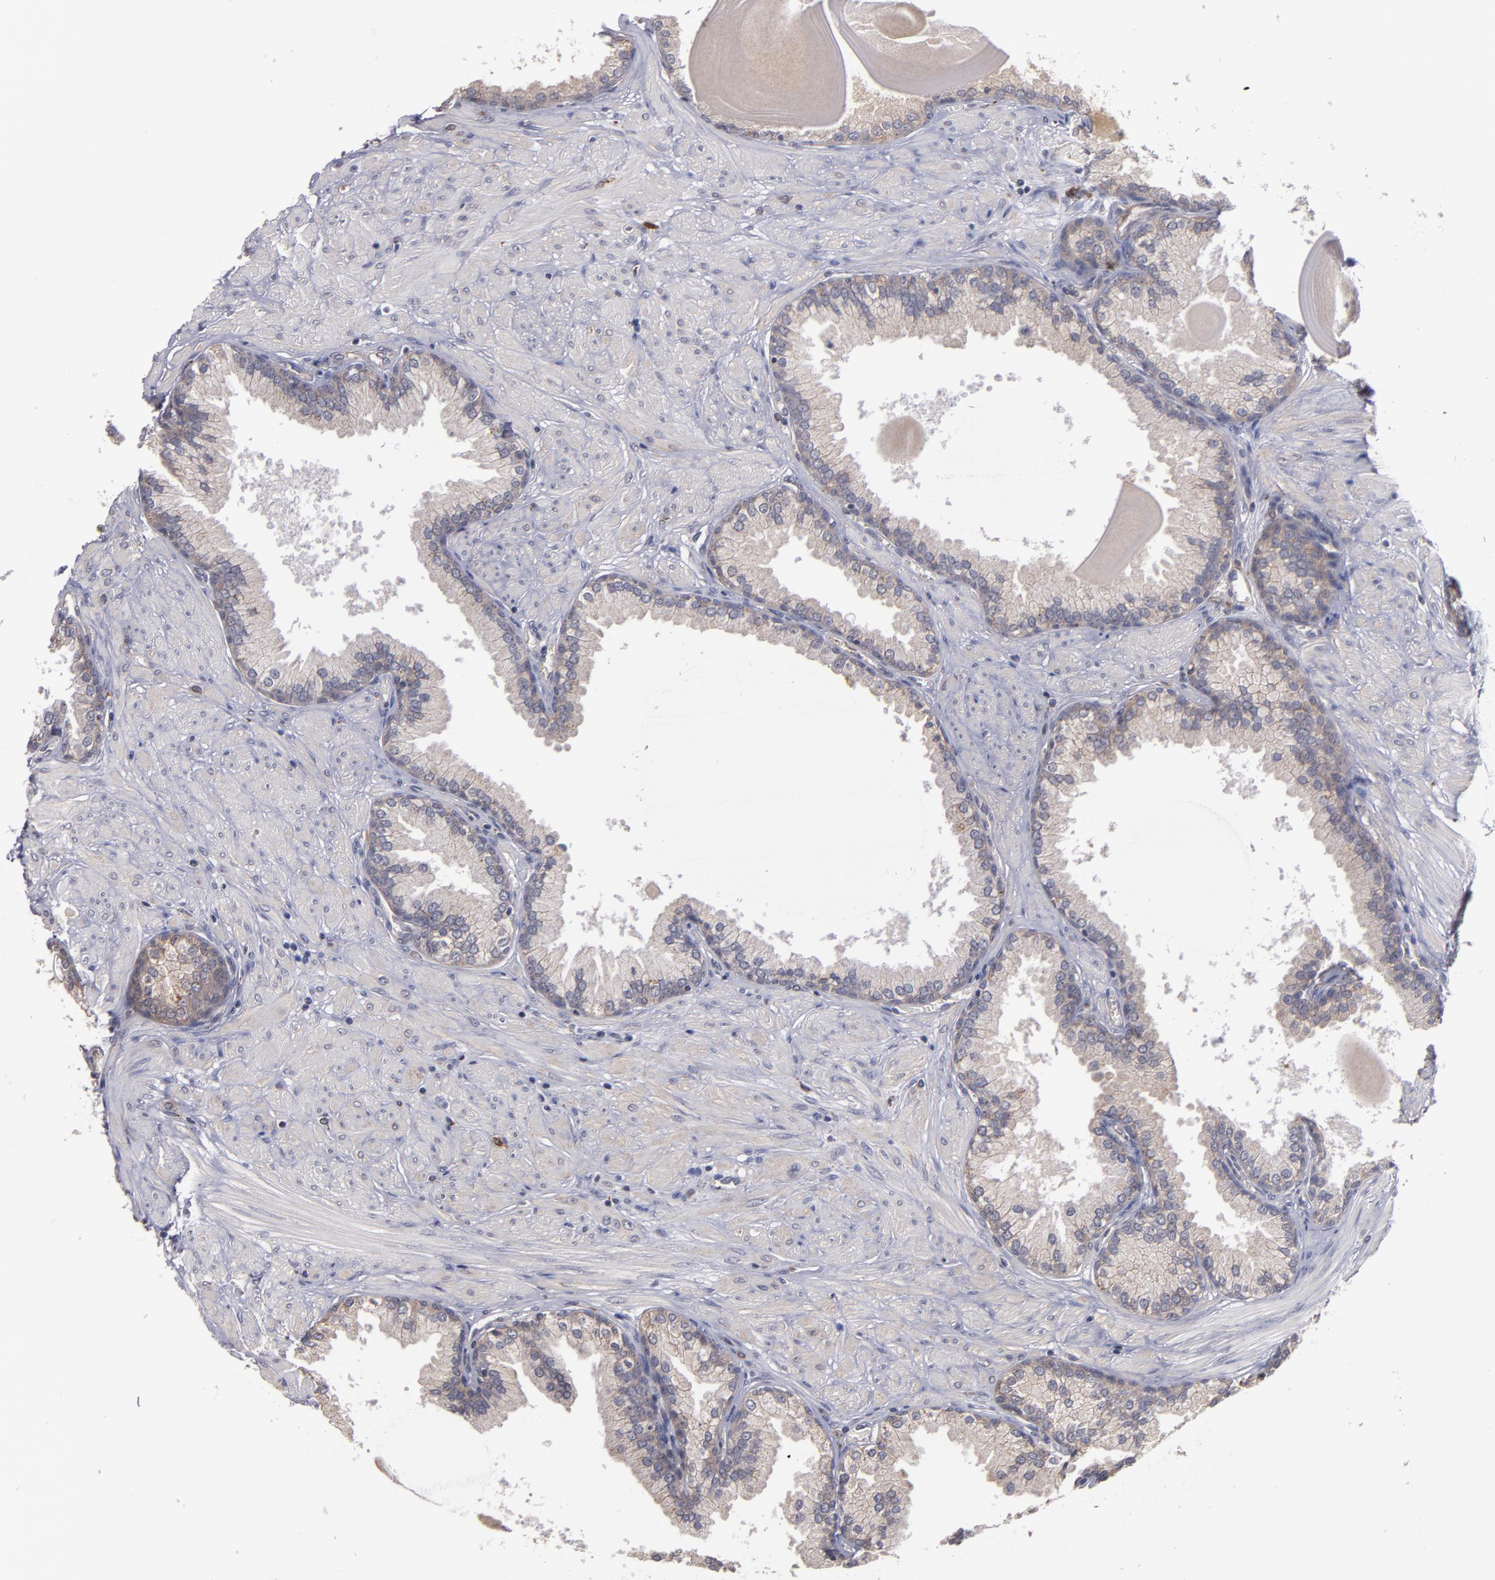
{"staining": {"intensity": "weak", "quantity": ">75%", "location": "cytoplasmic/membranous"}, "tissue": "prostate", "cell_type": "Glandular cells", "image_type": "normal", "snomed": [{"axis": "morphology", "description": "Normal tissue, NOS"}, {"axis": "topography", "description": "Prostate"}], "caption": "Human prostate stained with a brown dye demonstrates weak cytoplasmic/membranous positive expression in approximately >75% of glandular cells.", "gene": "CTSO", "patient": {"sex": "male", "age": 51}}